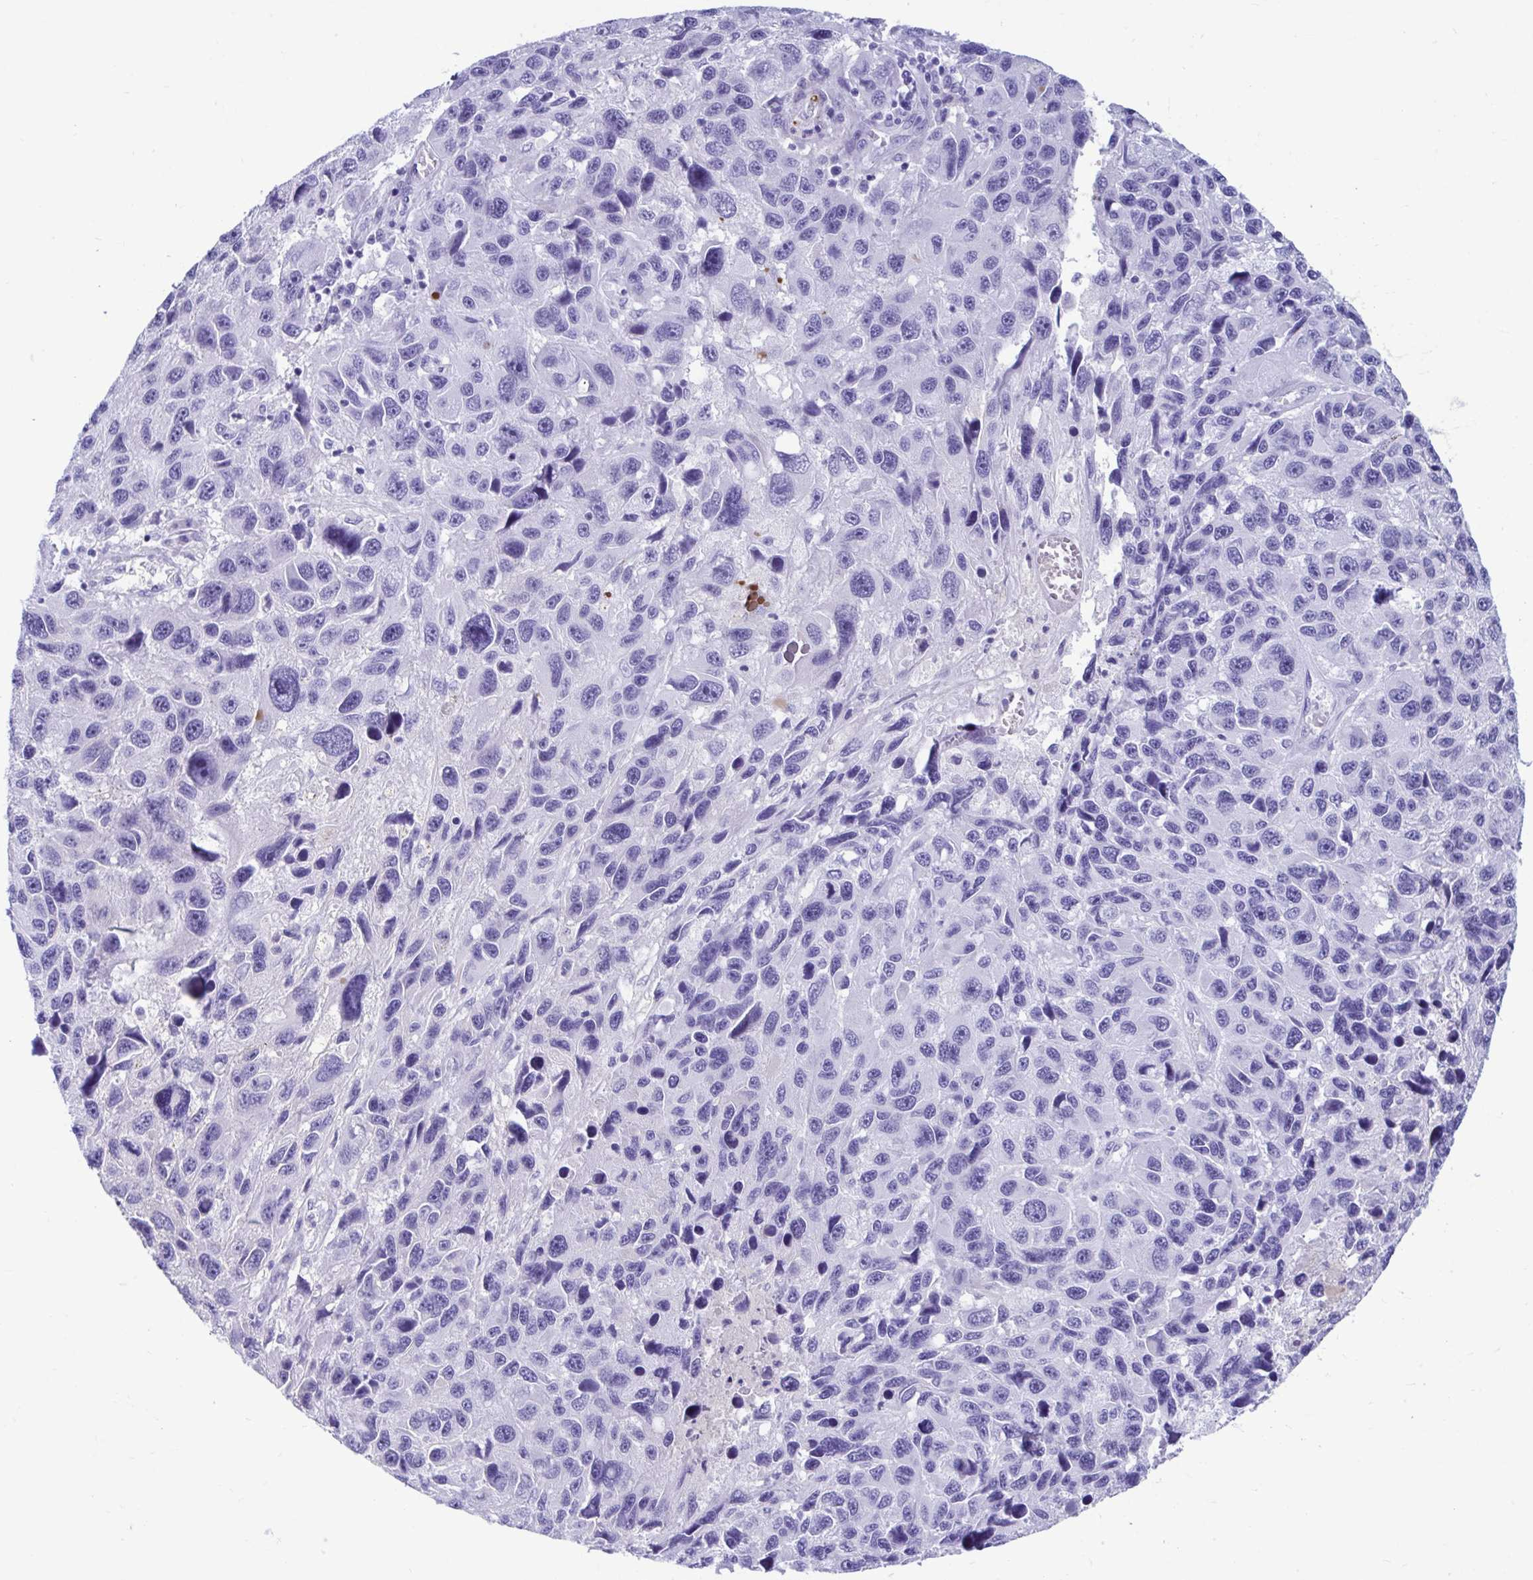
{"staining": {"intensity": "negative", "quantity": "none", "location": "none"}, "tissue": "melanoma", "cell_type": "Tumor cells", "image_type": "cancer", "snomed": [{"axis": "morphology", "description": "Malignant melanoma, NOS"}, {"axis": "topography", "description": "Skin"}], "caption": "Tumor cells are negative for protein expression in human melanoma. Brightfield microscopy of immunohistochemistry (IHC) stained with DAB (brown) and hematoxylin (blue), captured at high magnification.", "gene": "SMIM9", "patient": {"sex": "male", "age": 53}}